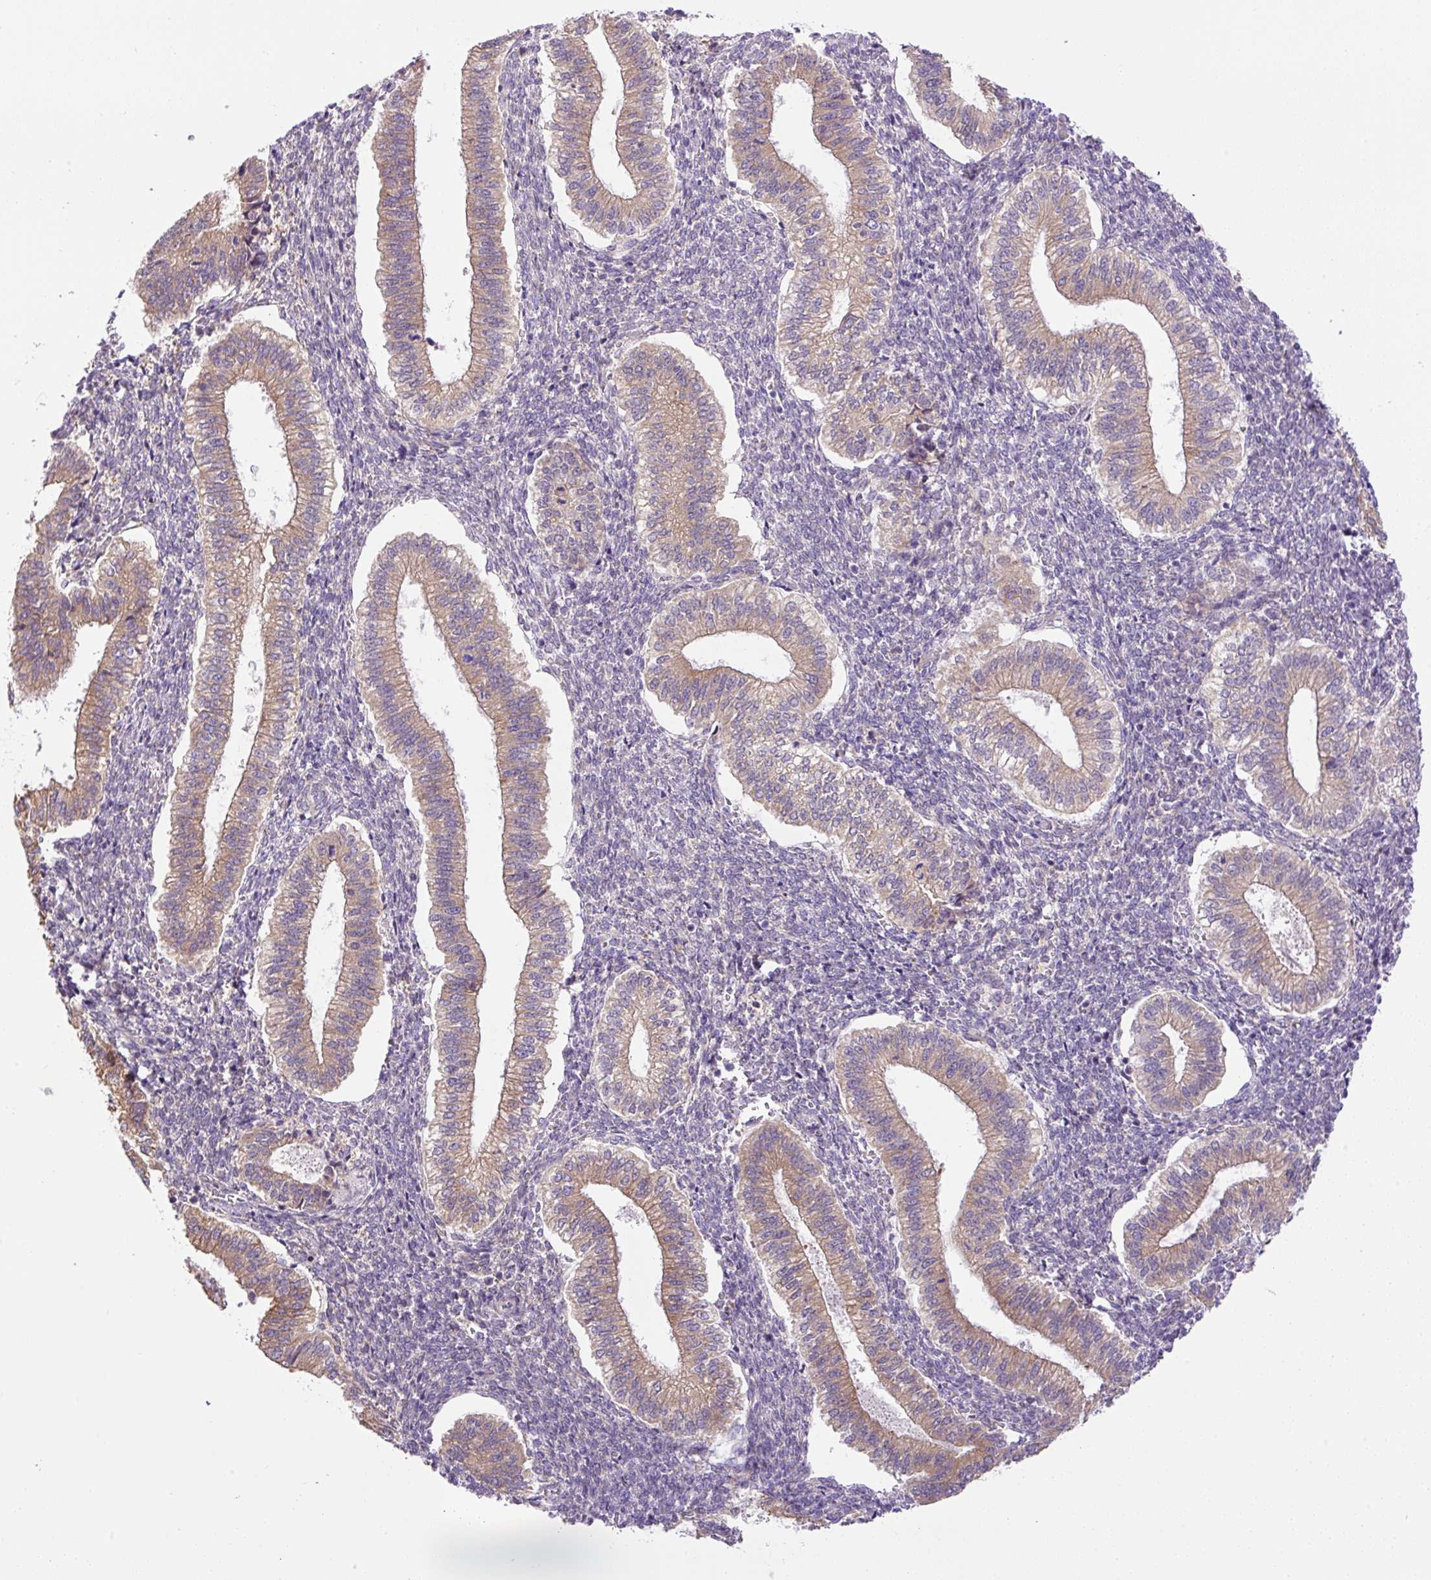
{"staining": {"intensity": "moderate", "quantity": "<25%", "location": "cytoplasmic/membranous"}, "tissue": "endometrium", "cell_type": "Cells in endometrial stroma", "image_type": "normal", "snomed": [{"axis": "morphology", "description": "Normal tissue, NOS"}, {"axis": "topography", "description": "Endometrium"}], "caption": "Brown immunohistochemical staining in benign endometrium exhibits moderate cytoplasmic/membranous positivity in approximately <25% of cells in endometrial stroma. Immunohistochemistry stains the protein of interest in brown and the nuclei are stained blue.", "gene": "POFUT1", "patient": {"sex": "female", "age": 25}}